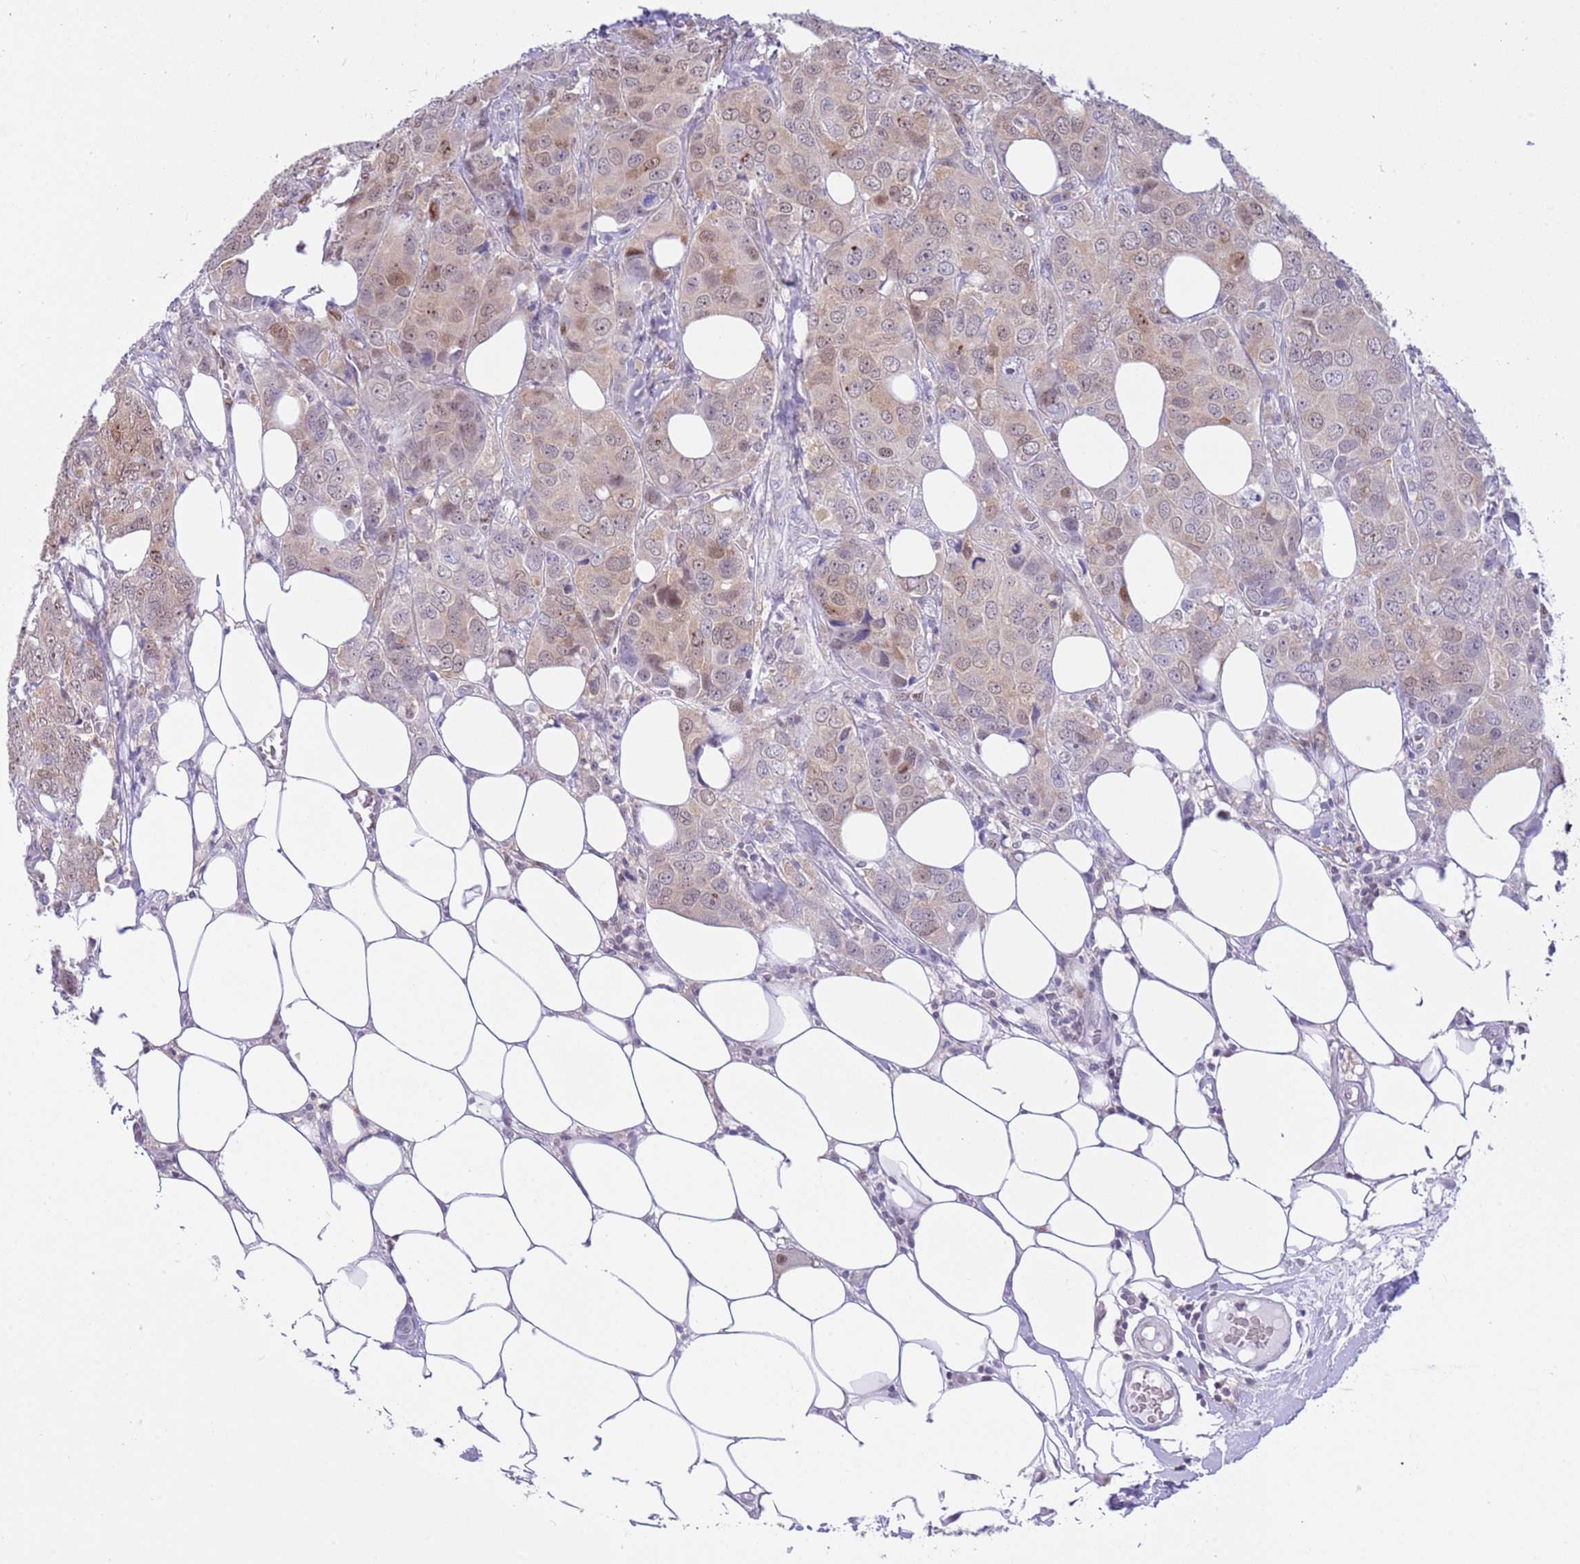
{"staining": {"intensity": "weak", "quantity": ">75%", "location": "cytoplasmic/membranous,nuclear"}, "tissue": "breast cancer", "cell_type": "Tumor cells", "image_type": "cancer", "snomed": [{"axis": "morphology", "description": "Duct carcinoma"}, {"axis": "topography", "description": "Breast"}], "caption": "Breast cancer (infiltrating ductal carcinoma) stained with a brown dye exhibits weak cytoplasmic/membranous and nuclear positive positivity in about >75% of tumor cells.", "gene": "DDI2", "patient": {"sex": "female", "age": 43}}